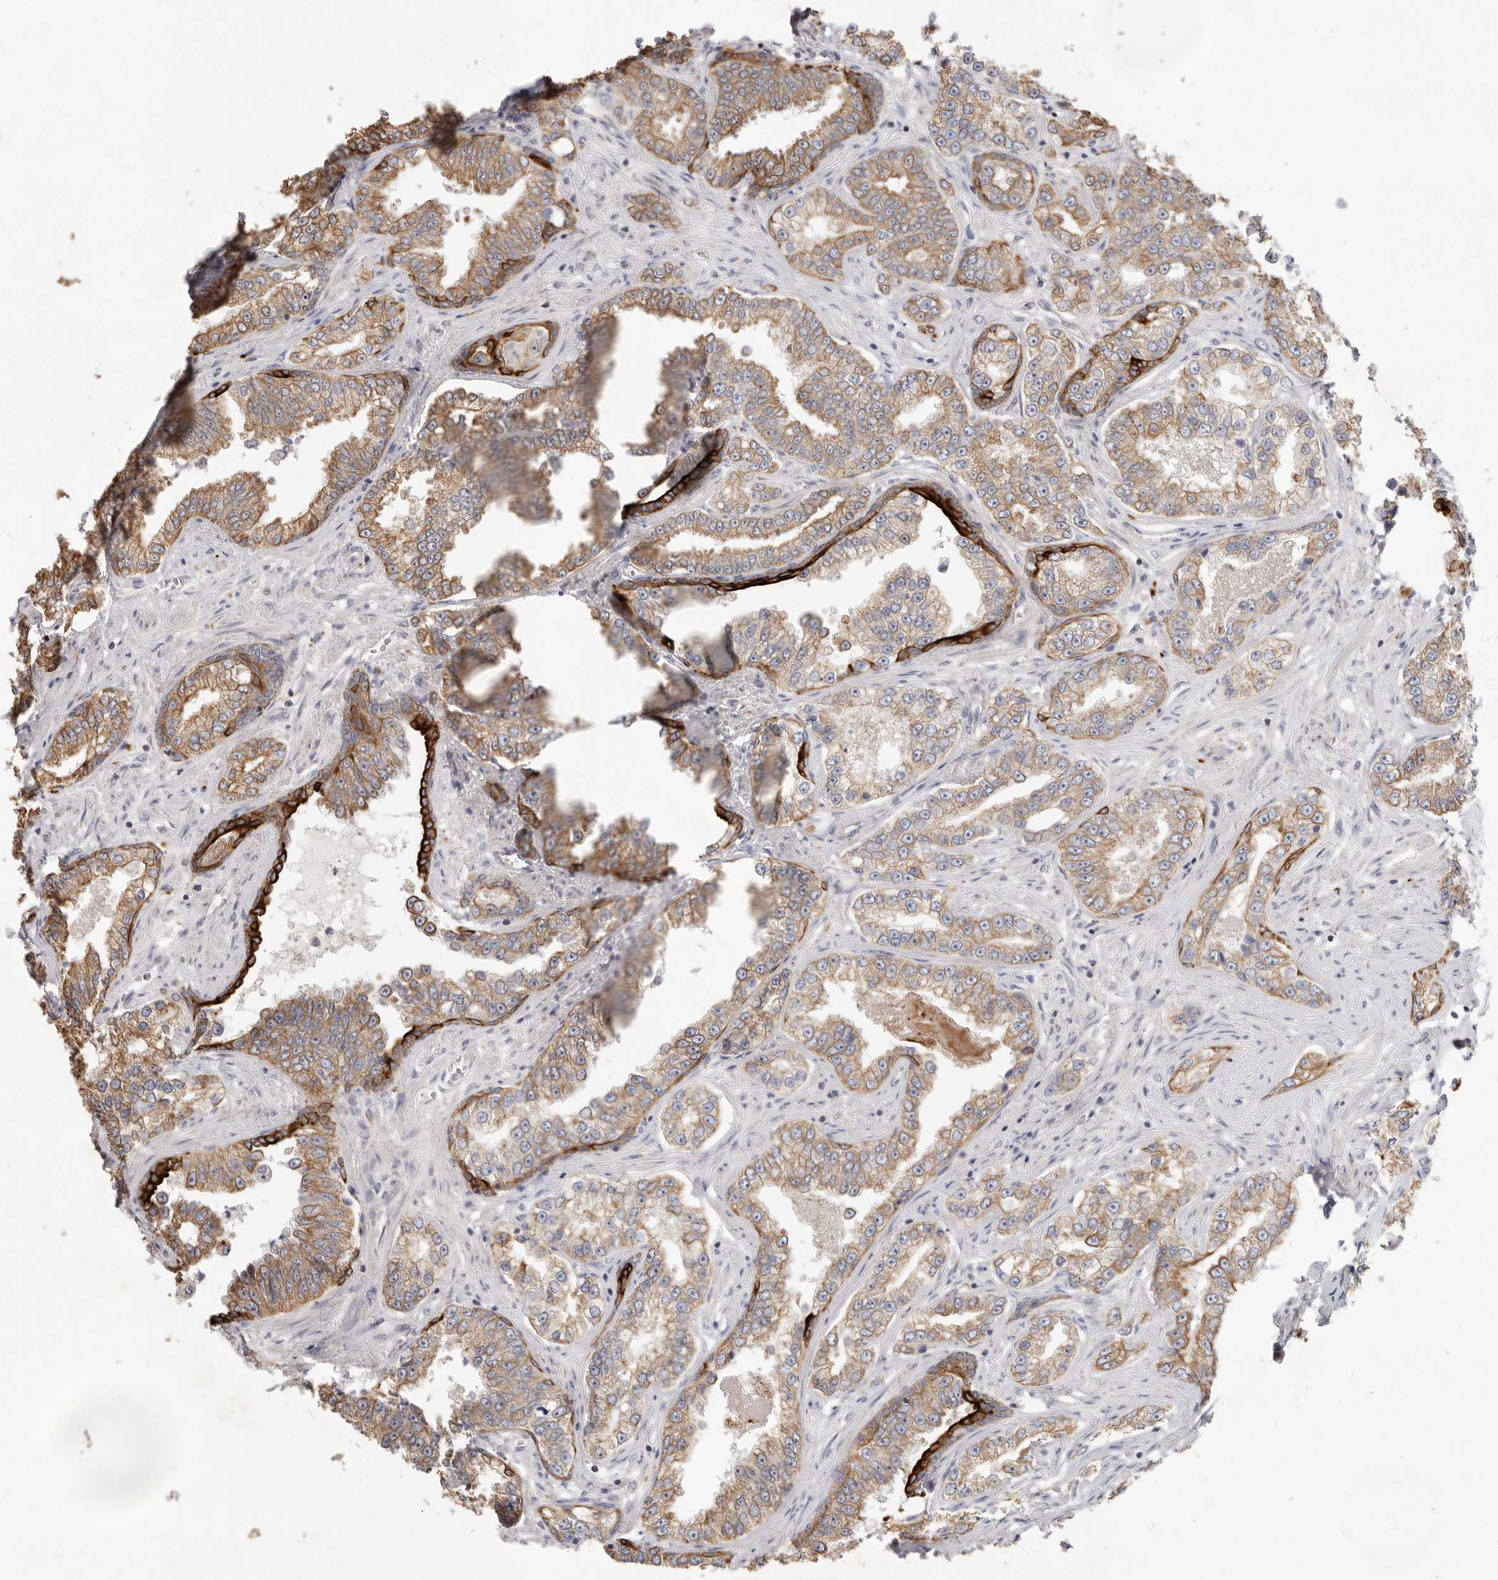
{"staining": {"intensity": "moderate", "quantity": ">75%", "location": "cytoplasmic/membranous"}, "tissue": "prostate cancer", "cell_type": "Tumor cells", "image_type": "cancer", "snomed": [{"axis": "morphology", "description": "Normal tissue, NOS"}, {"axis": "morphology", "description": "Adenocarcinoma, High grade"}, {"axis": "topography", "description": "Prostate"}], "caption": "Immunohistochemical staining of prostate cancer (high-grade adenocarcinoma) reveals moderate cytoplasmic/membranous protein positivity in approximately >75% of tumor cells. (DAB (3,3'-diaminobenzidine) IHC with brightfield microscopy, high magnification).", "gene": "USH1C", "patient": {"sex": "male", "age": 83}}